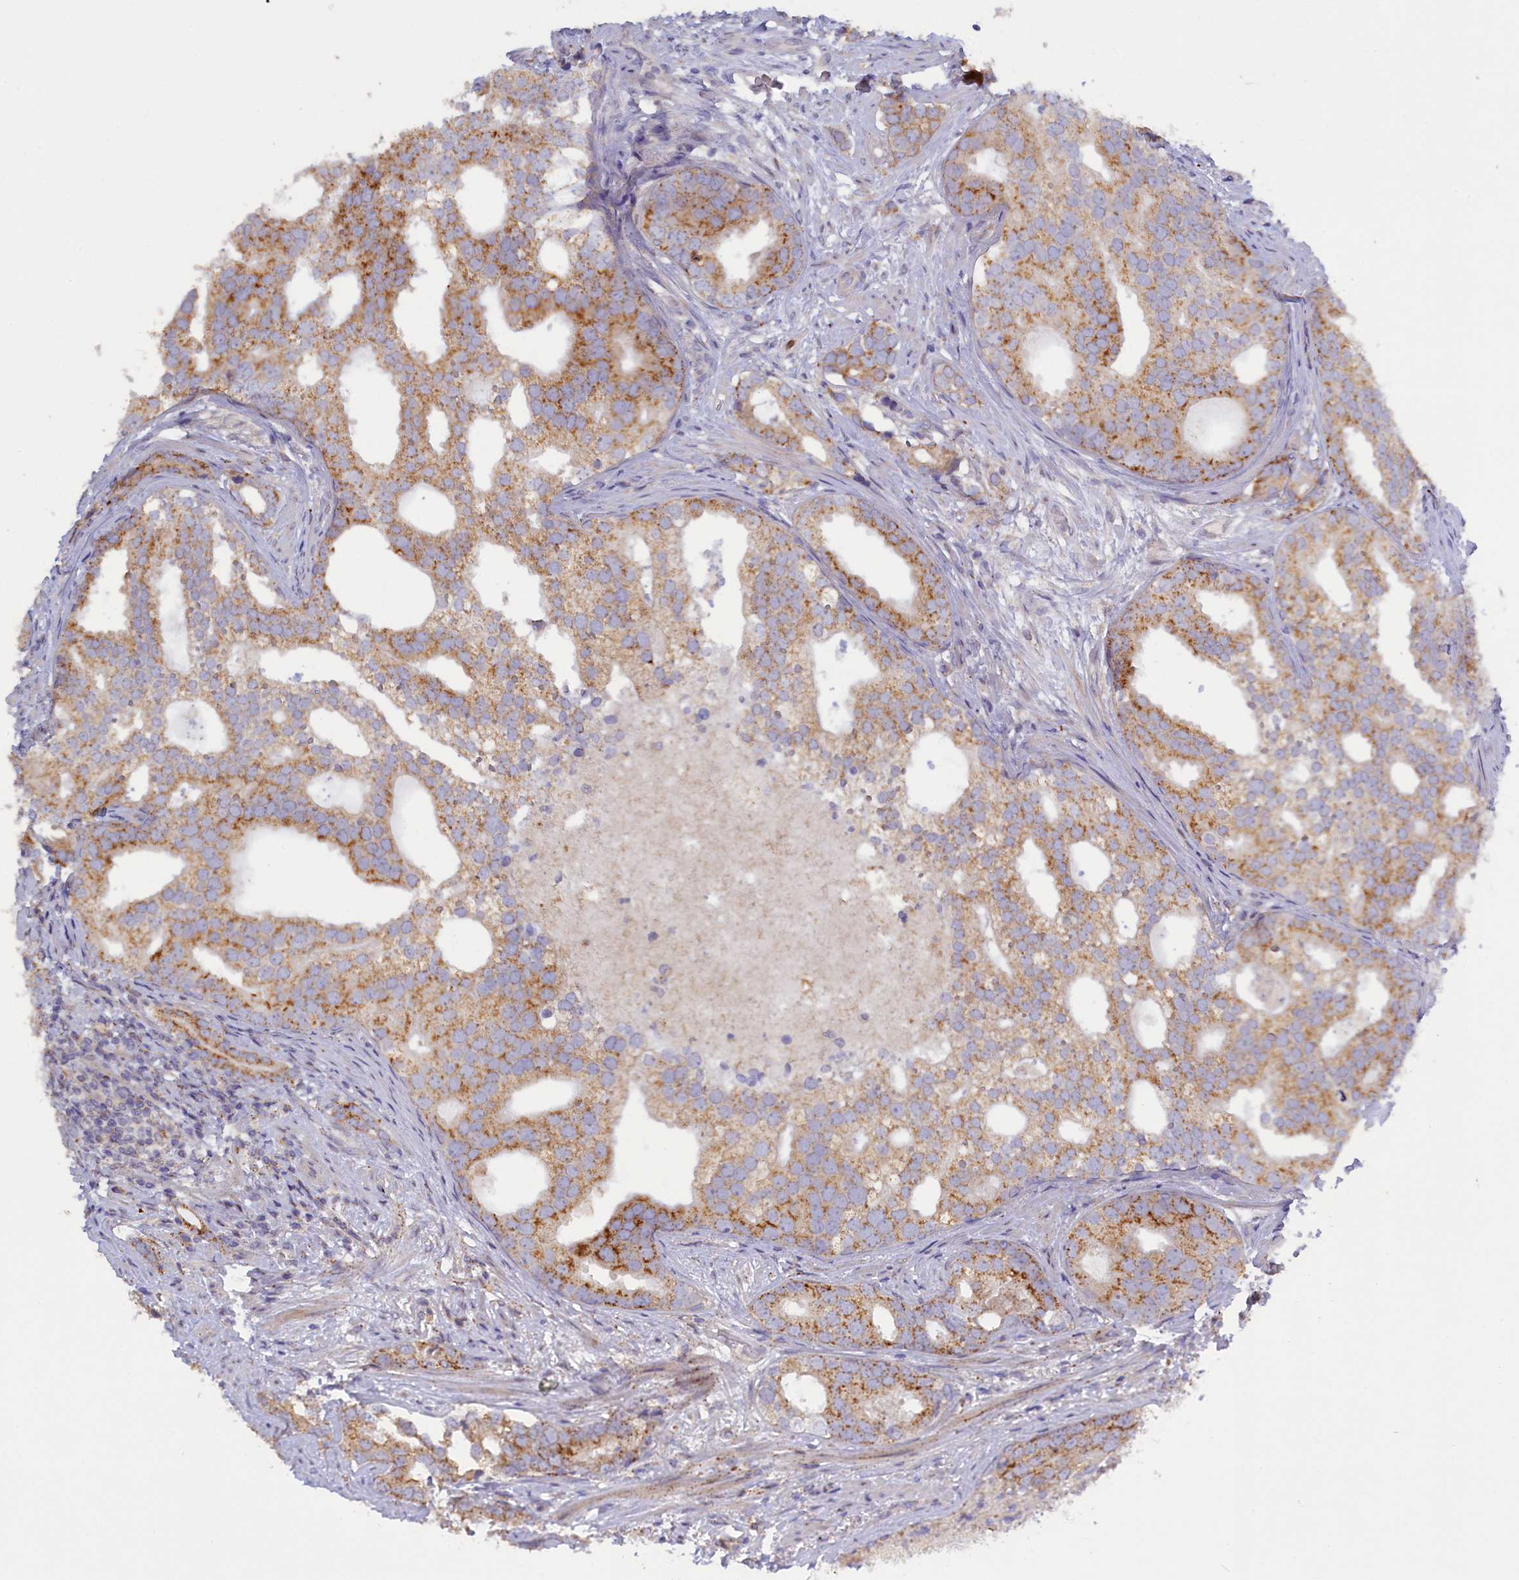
{"staining": {"intensity": "moderate", "quantity": ">75%", "location": "cytoplasmic/membranous"}, "tissue": "prostate cancer", "cell_type": "Tumor cells", "image_type": "cancer", "snomed": [{"axis": "morphology", "description": "Adenocarcinoma, High grade"}, {"axis": "topography", "description": "Prostate"}], "caption": "About >75% of tumor cells in prostate cancer reveal moderate cytoplasmic/membranous protein staining as visualized by brown immunohistochemical staining.", "gene": "HYKK", "patient": {"sex": "male", "age": 75}}